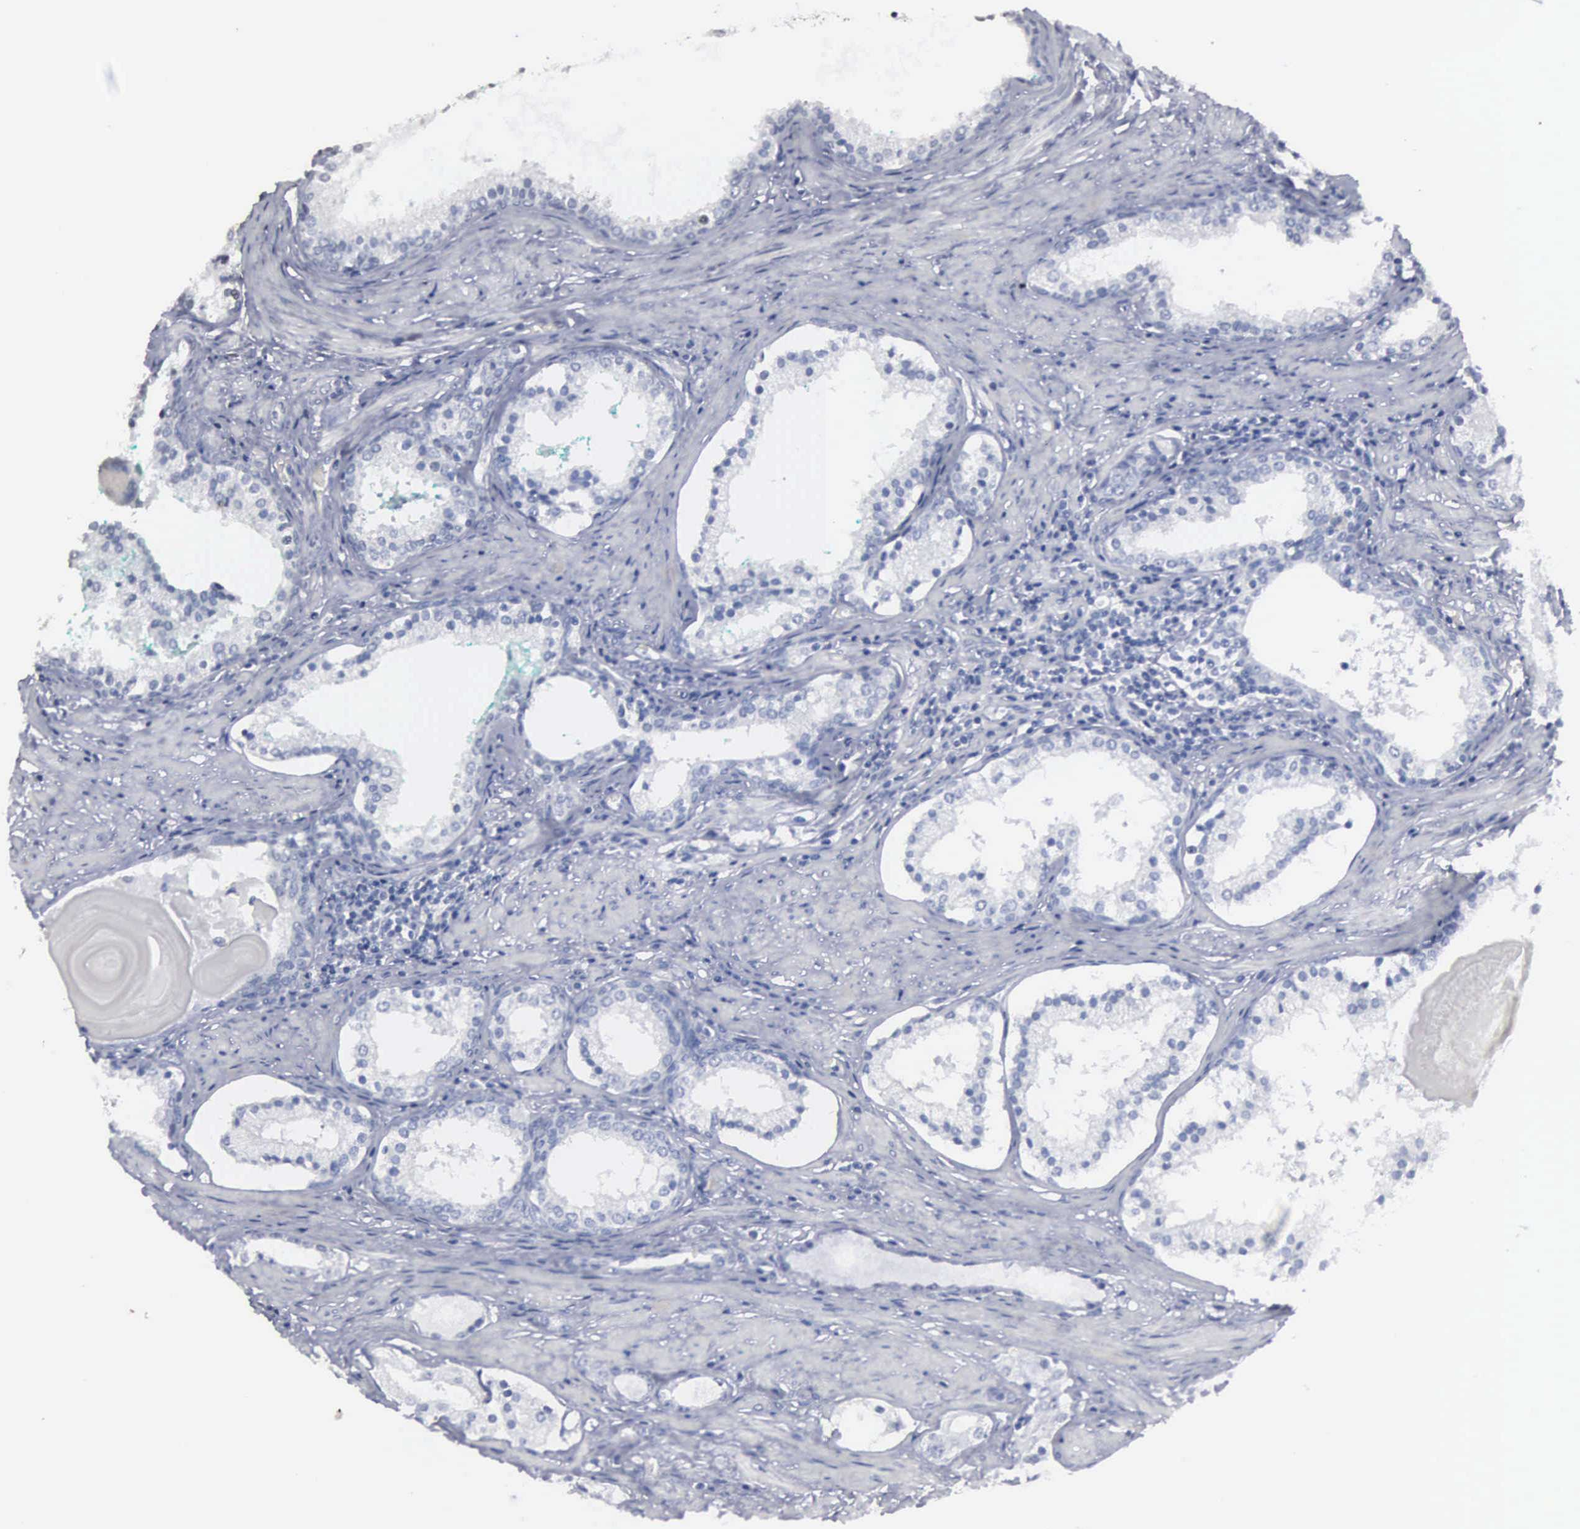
{"staining": {"intensity": "negative", "quantity": "none", "location": "none"}, "tissue": "prostate cancer", "cell_type": "Tumor cells", "image_type": "cancer", "snomed": [{"axis": "morphology", "description": "Adenocarcinoma, Medium grade"}, {"axis": "topography", "description": "Prostate"}], "caption": "There is no significant expression in tumor cells of prostate medium-grade adenocarcinoma.", "gene": "UPB1", "patient": {"sex": "male", "age": 73}}